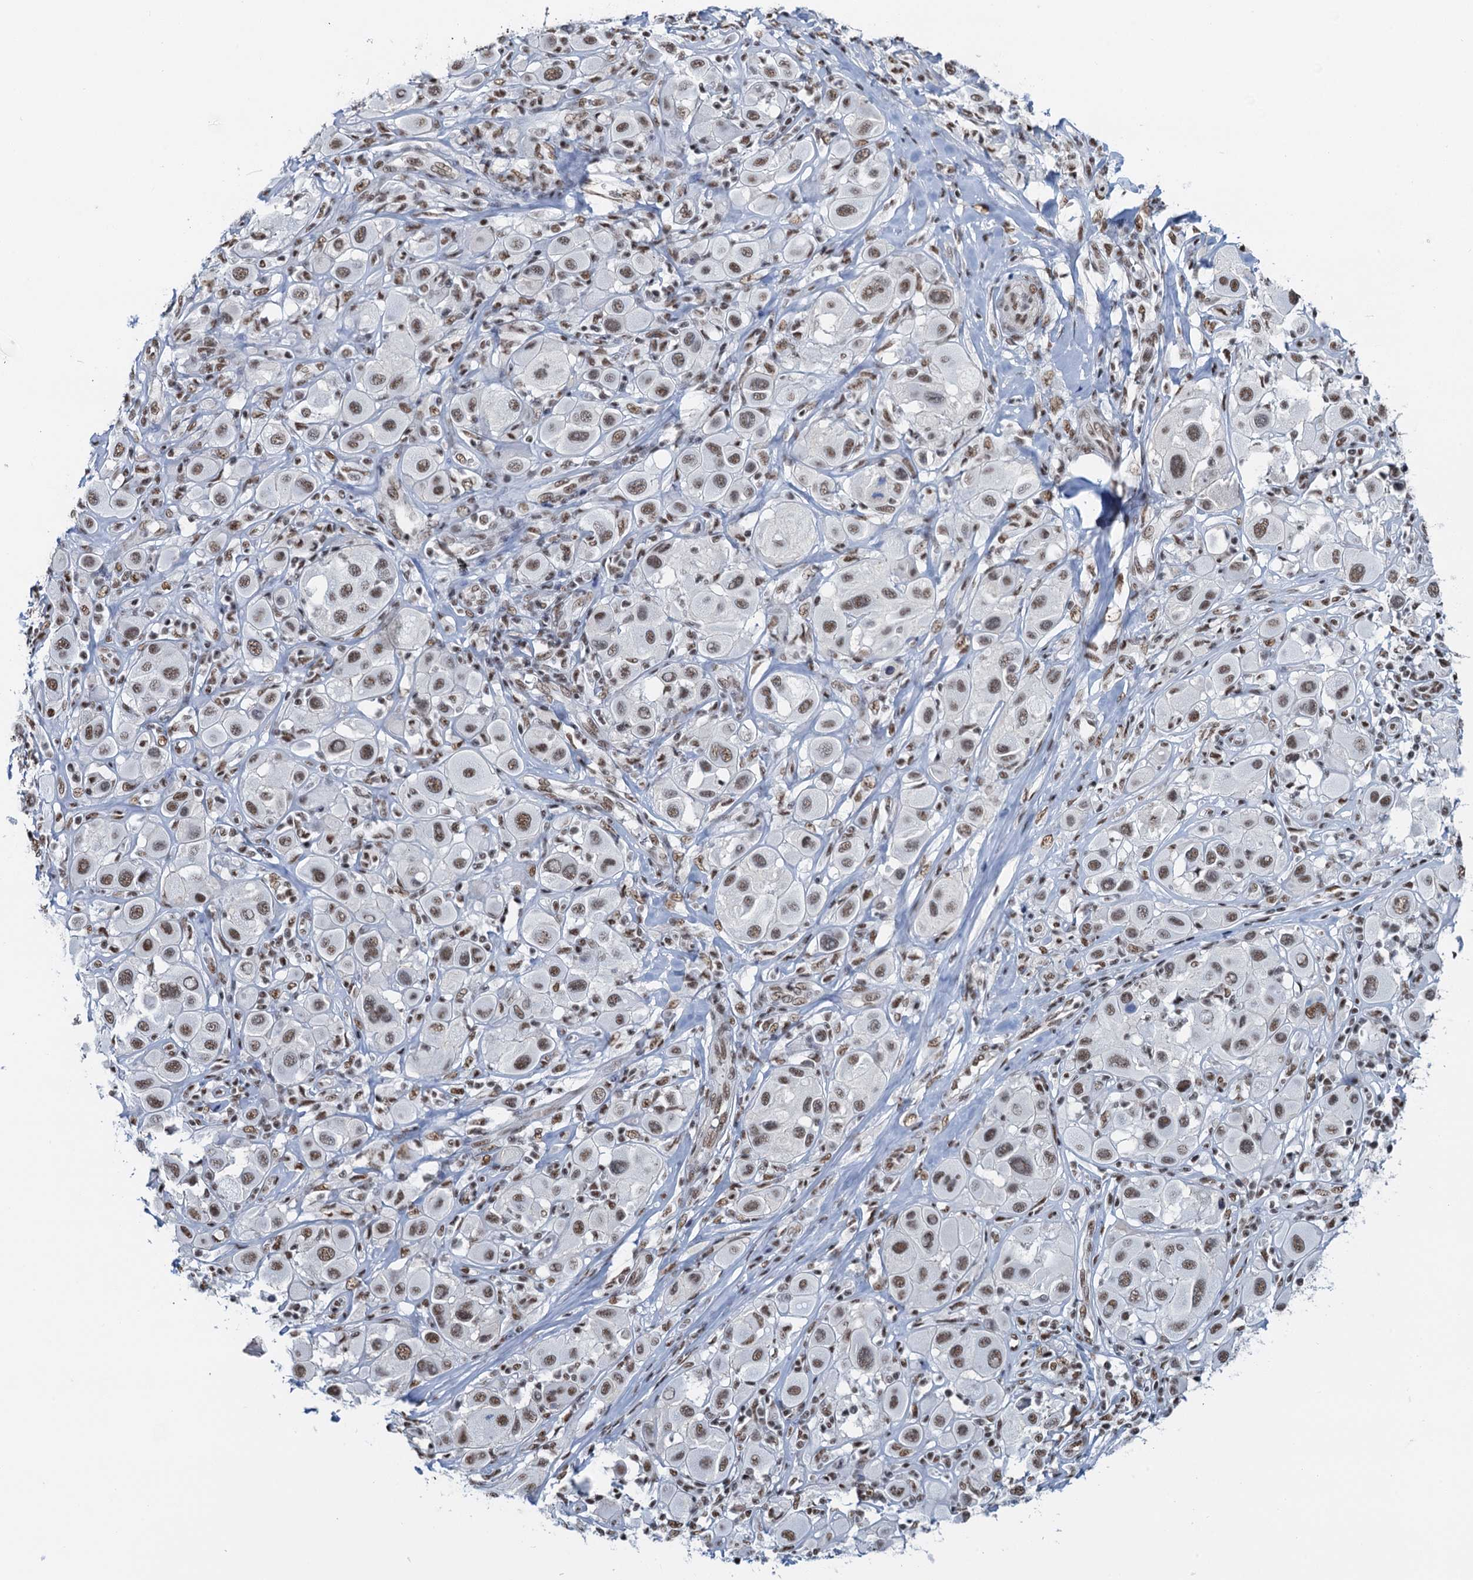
{"staining": {"intensity": "moderate", "quantity": ">75%", "location": "nuclear"}, "tissue": "melanoma", "cell_type": "Tumor cells", "image_type": "cancer", "snomed": [{"axis": "morphology", "description": "Malignant melanoma, Metastatic site"}, {"axis": "topography", "description": "Skin"}], "caption": "DAB (3,3'-diaminobenzidine) immunohistochemical staining of malignant melanoma (metastatic site) demonstrates moderate nuclear protein positivity in approximately >75% of tumor cells.", "gene": "ZNF609", "patient": {"sex": "male", "age": 41}}